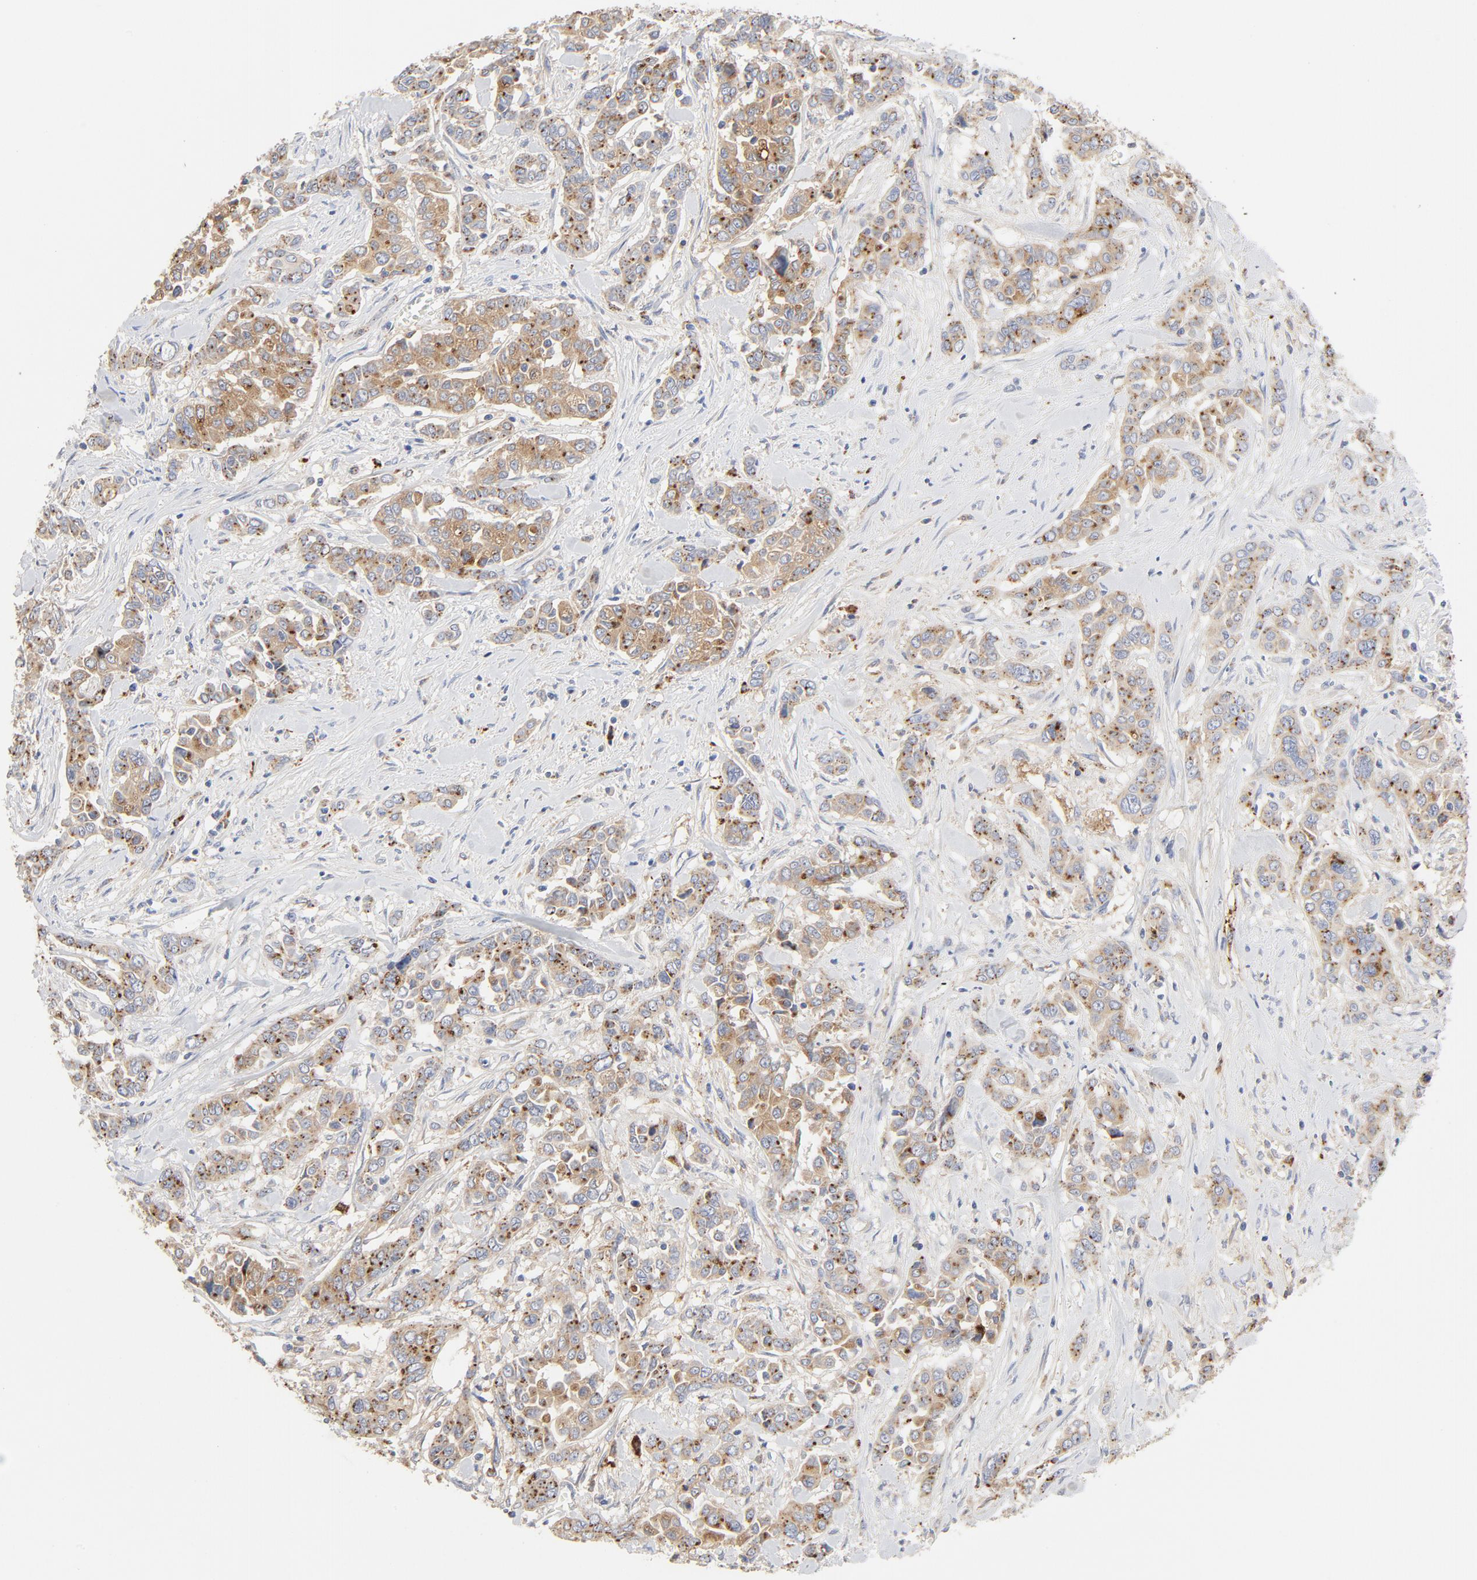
{"staining": {"intensity": "strong", "quantity": ">75%", "location": "cytoplasmic/membranous"}, "tissue": "pancreatic cancer", "cell_type": "Tumor cells", "image_type": "cancer", "snomed": [{"axis": "morphology", "description": "Adenocarcinoma, NOS"}, {"axis": "topography", "description": "Pancreas"}], "caption": "Protein expression analysis of human pancreatic adenocarcinoma reveals strong cytoplasmic/membranous positivity in approximately >75% of tumor cells.", "gene": "MAGEB17", "patient": {"sex": "female", "age": 52}}